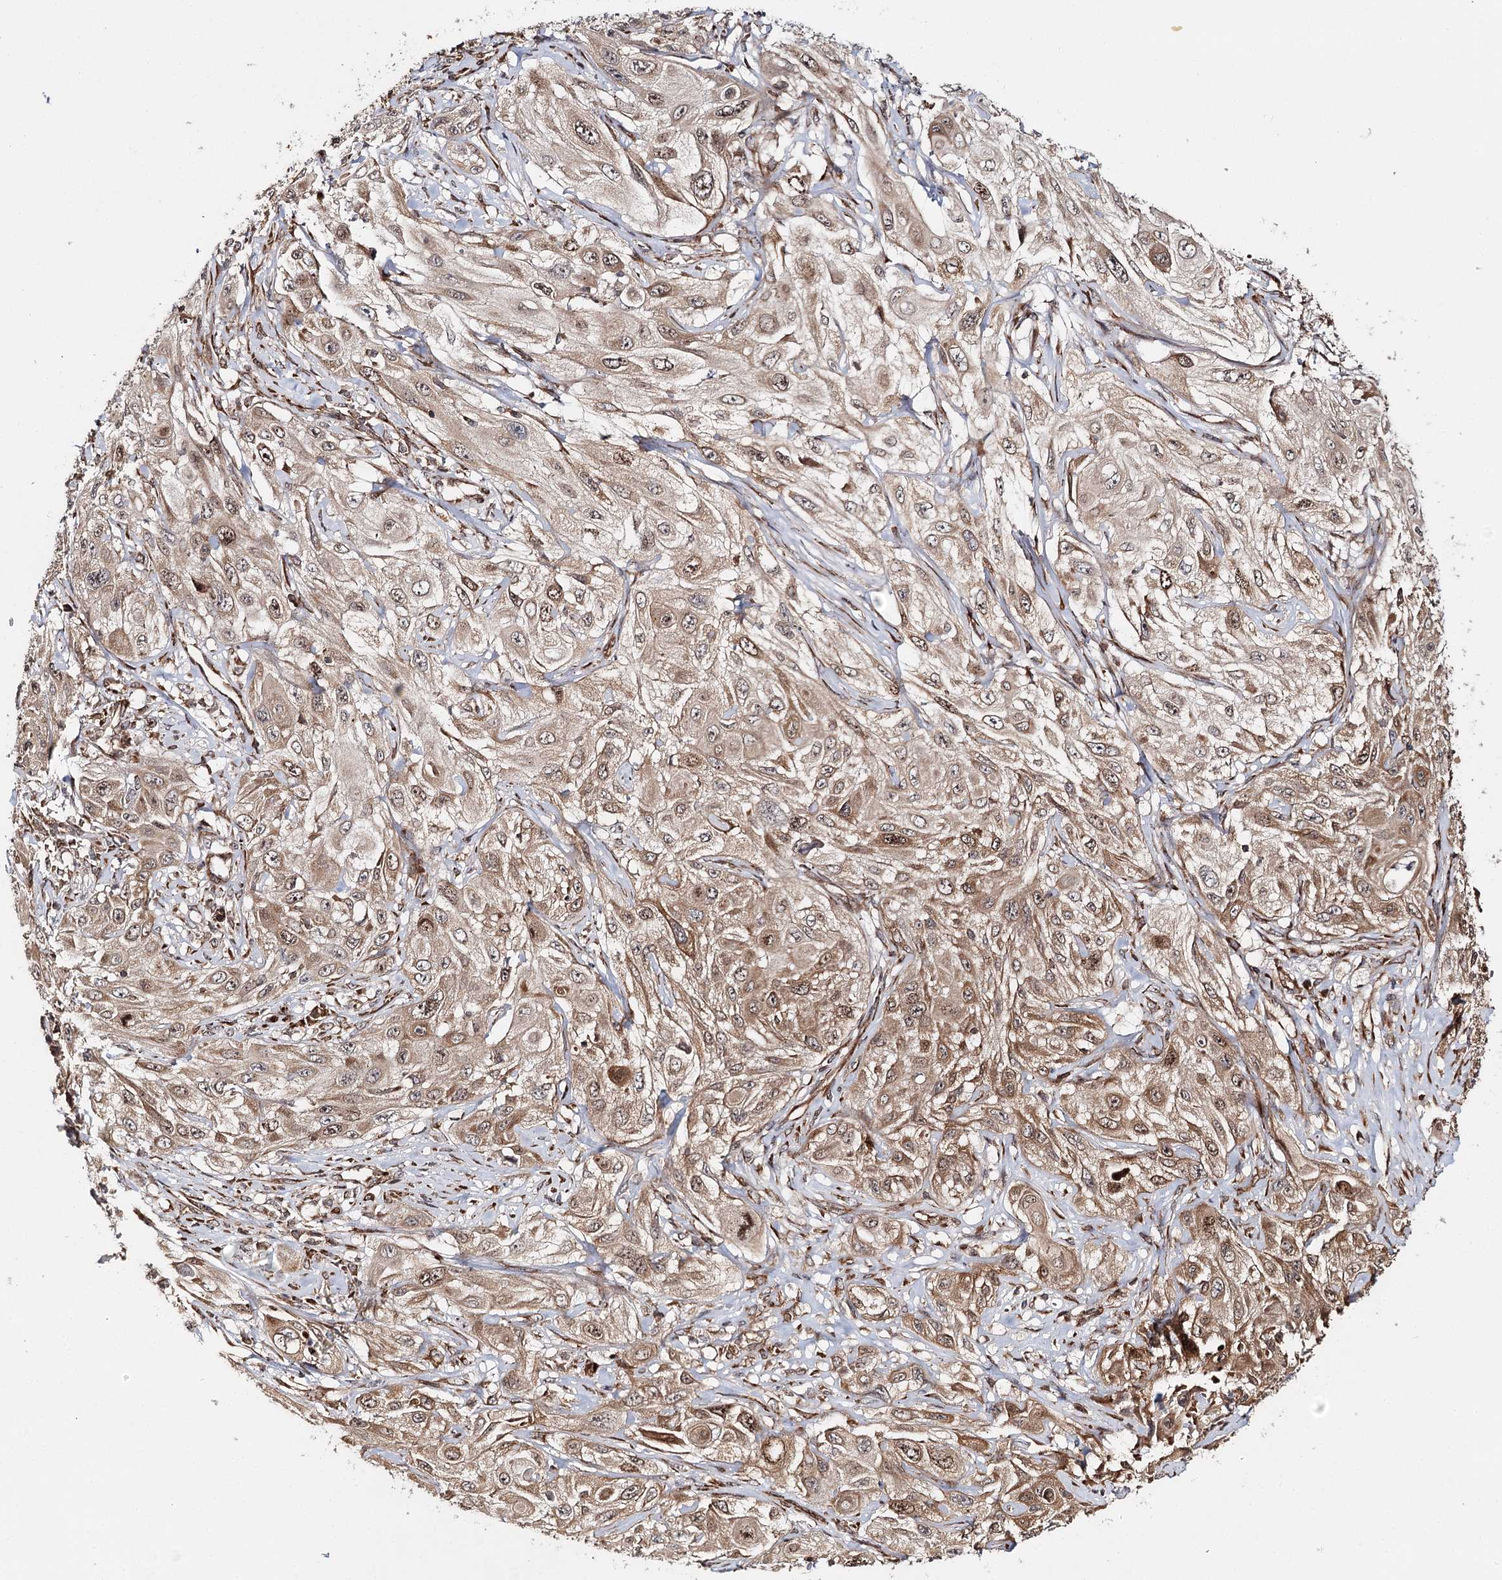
{"staining": {"intensity": "moderate", "quantity": ">75%", "location": "cytoplasmic/membranous,nuclear"}, "tissue": "cervical cancer", "cell_type": "Tumor cells", "image_type": "cancer", "snomed": [{"axis": "morphology", "description": "Squamous cell carcinoma, NOS"}, {"axis": "topography", "description": "Cervix"}], "caption": "Immunohistochemical staining of cervical cancer (squamous cell carcinoma) demonstrates medium levels of moderate cytoplasmic/membranous and nuclear protein expression in approximately >75% of tumor cells.", "gene": "MKNK1", "patient": {"sex": "female", "age": 42}}